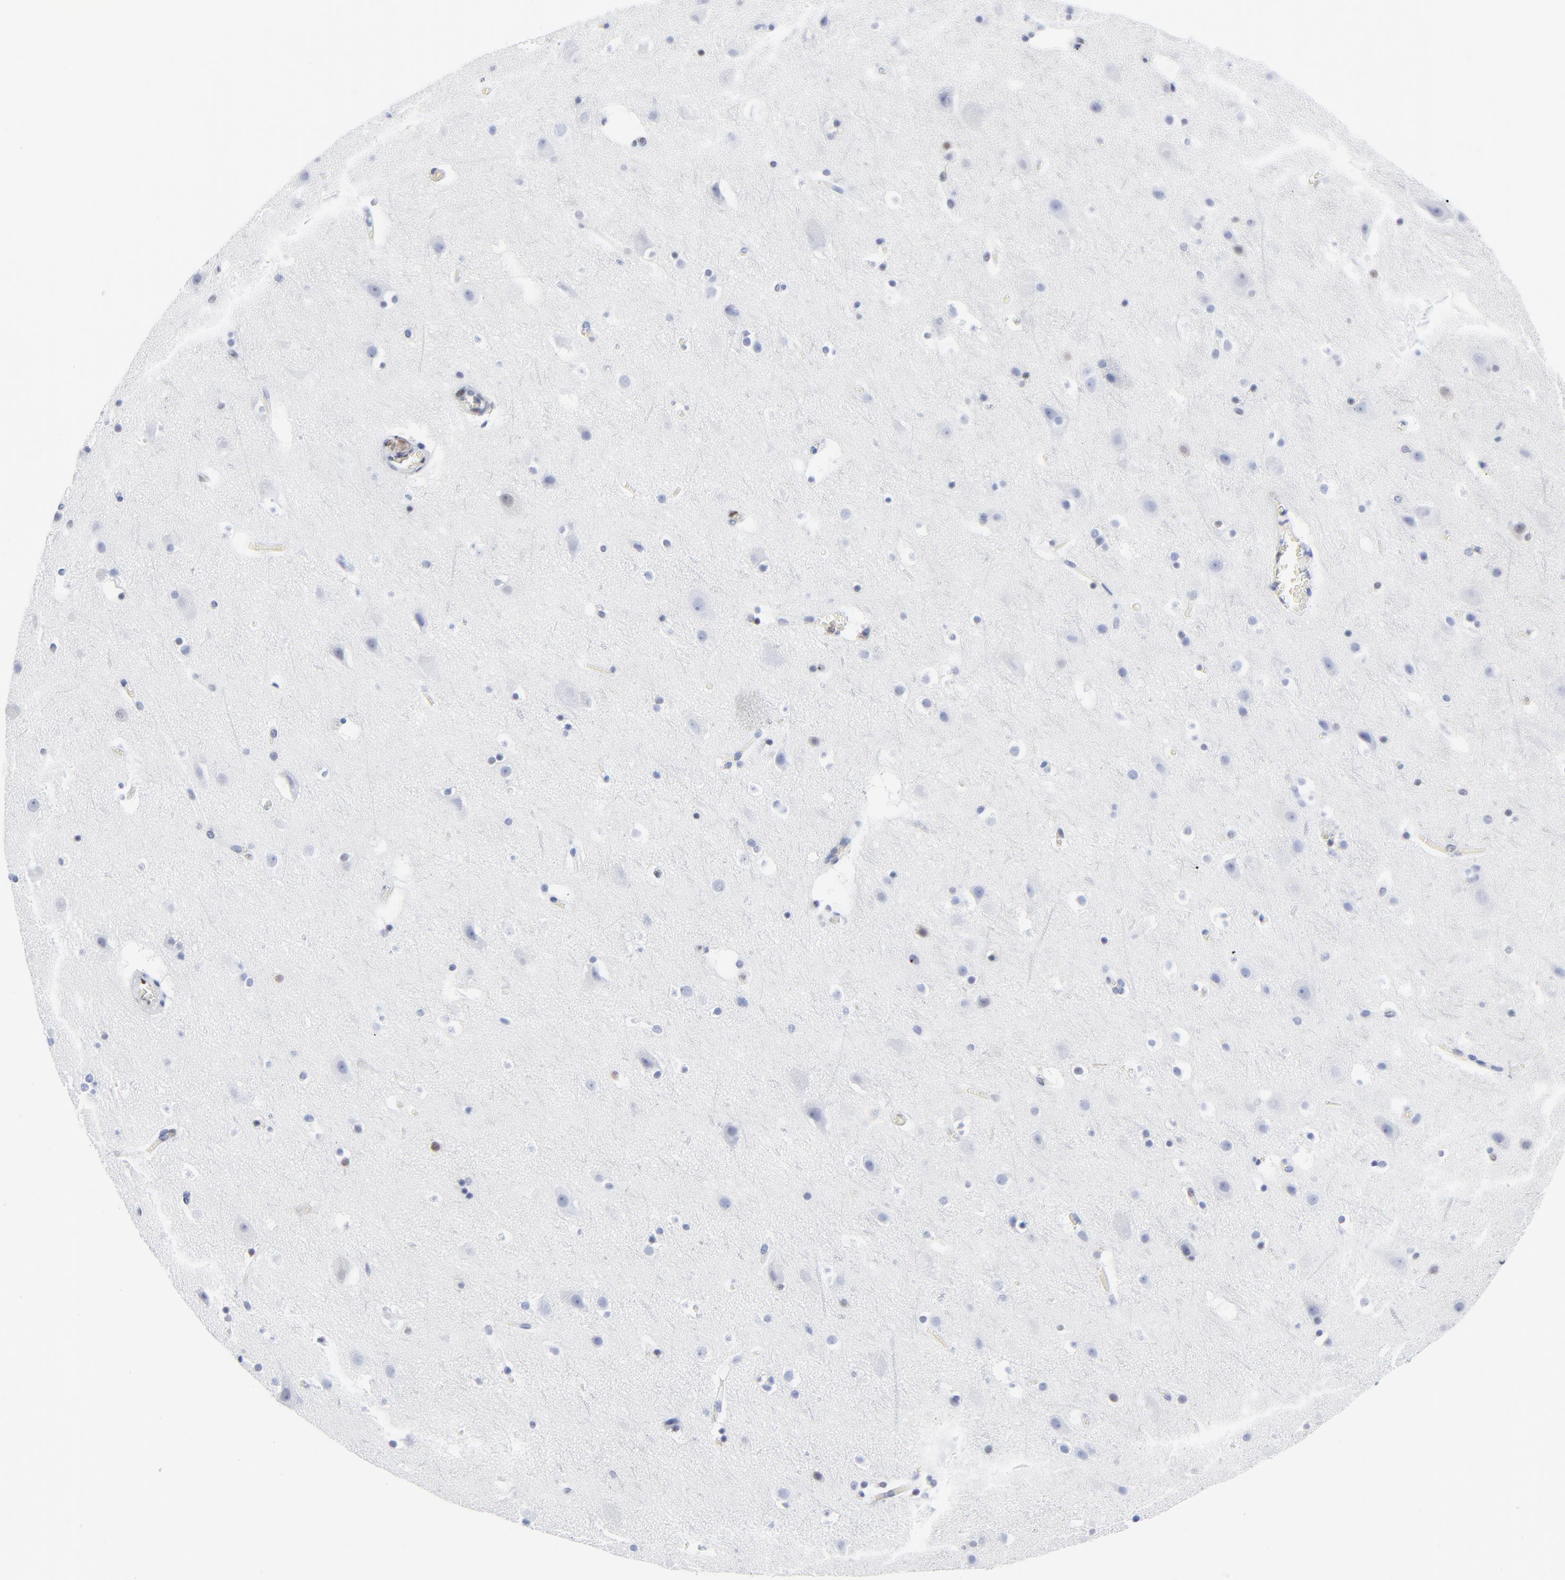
{"staining": {"intensity": "negative", "quantity": "none", "location": "none"}, "tissue": "cerebral cortex", "cell_type": "Endothelial cells", "image_type": "normal", "snomed": [{"axis": "morphology", "description": "Normal tissue, NOS"}, {"axis": "topography", "description": "Cerebral cortex"}], "caption": "Immunohistochemical staining of unremarkable human cerebral cortex displays no significant expression in endothelial cells.", "gene": "JUN", "patient": {"sex": "male", "age": 45}}